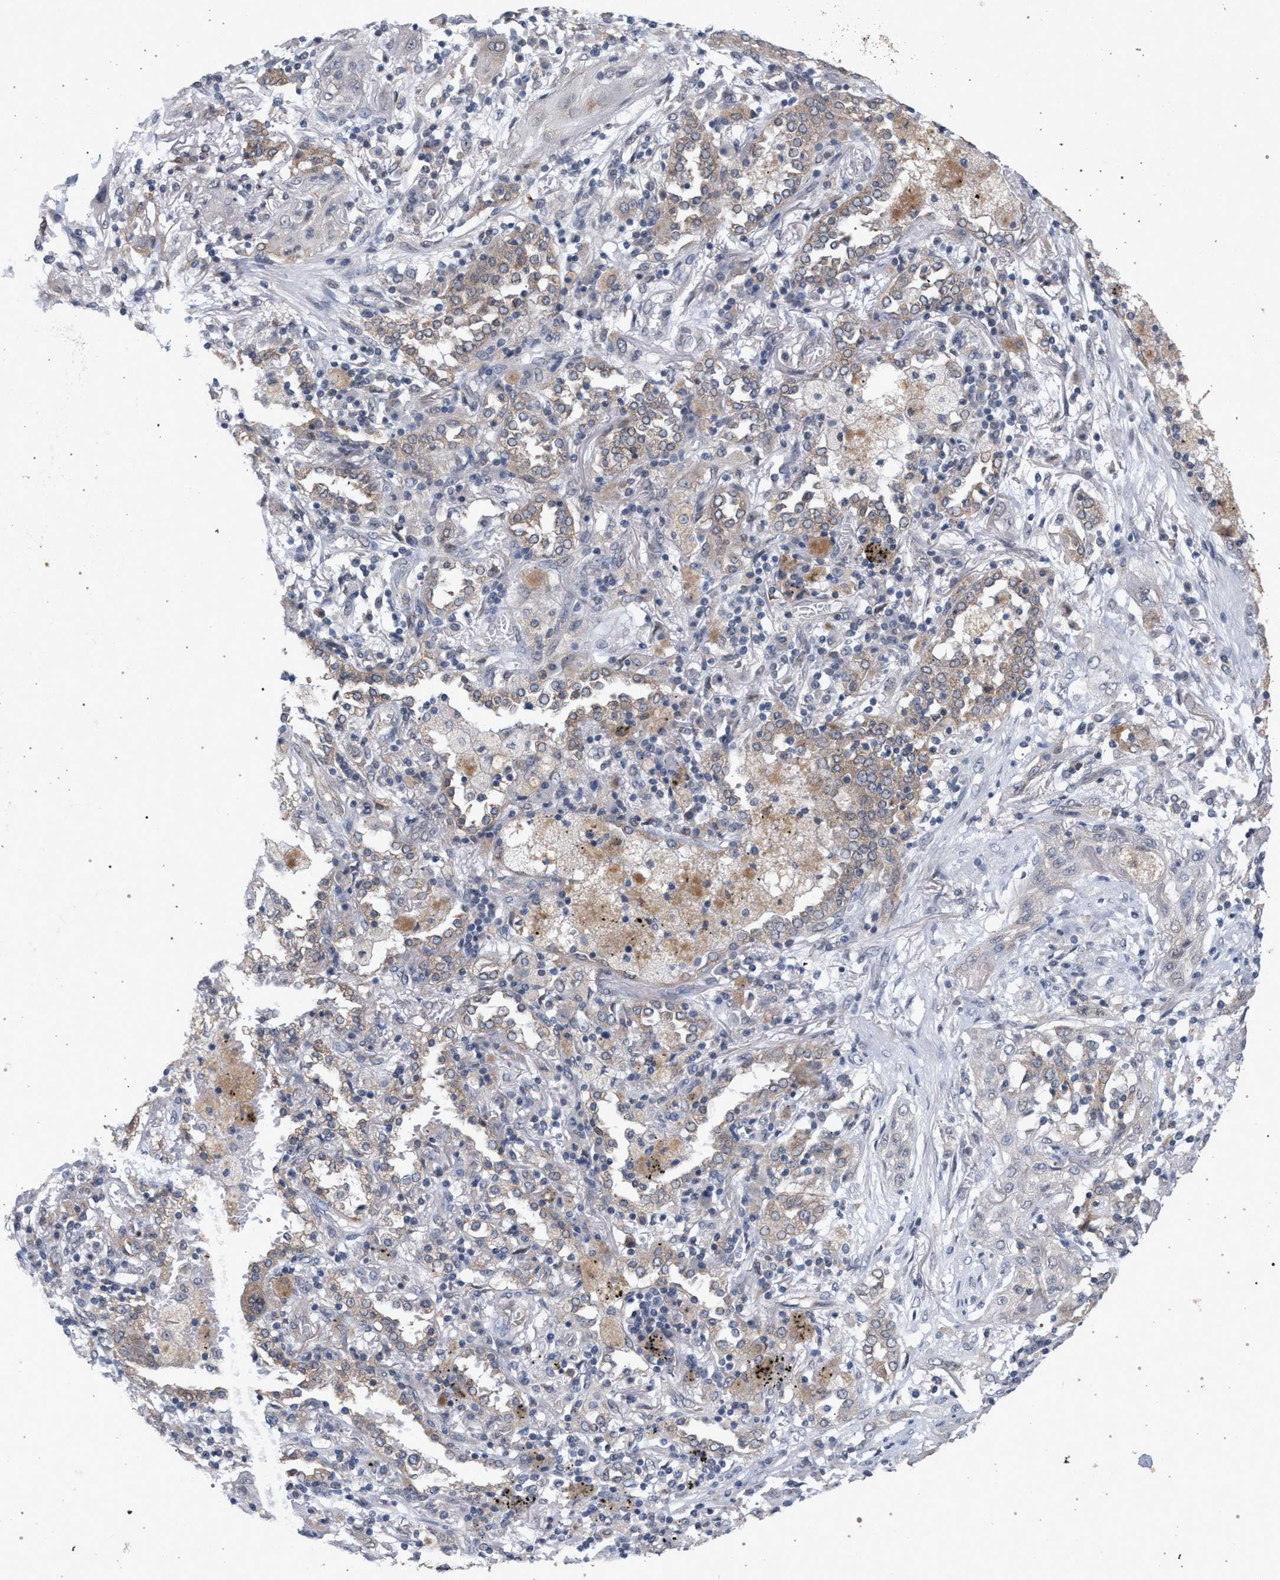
{"staining": {"intensity": "negative", "quantity": "none", "location": "none"}, "tissue": "lung cancer", "cell_type": "Tumor cells", "image_type": "cancer", "snomed": [{"axis": "morphology", "description": "Squamous cell carcinoma, NOS"}, {"axis": "topography", "description": "Lung"}], "caption": "Lung cancer (squamous cell carcinoma) stained for a protein using IHC reveals no positivity tumor cells.", "gene": "ARPC5L", "patient": {"sex": "female", "age": 47}}